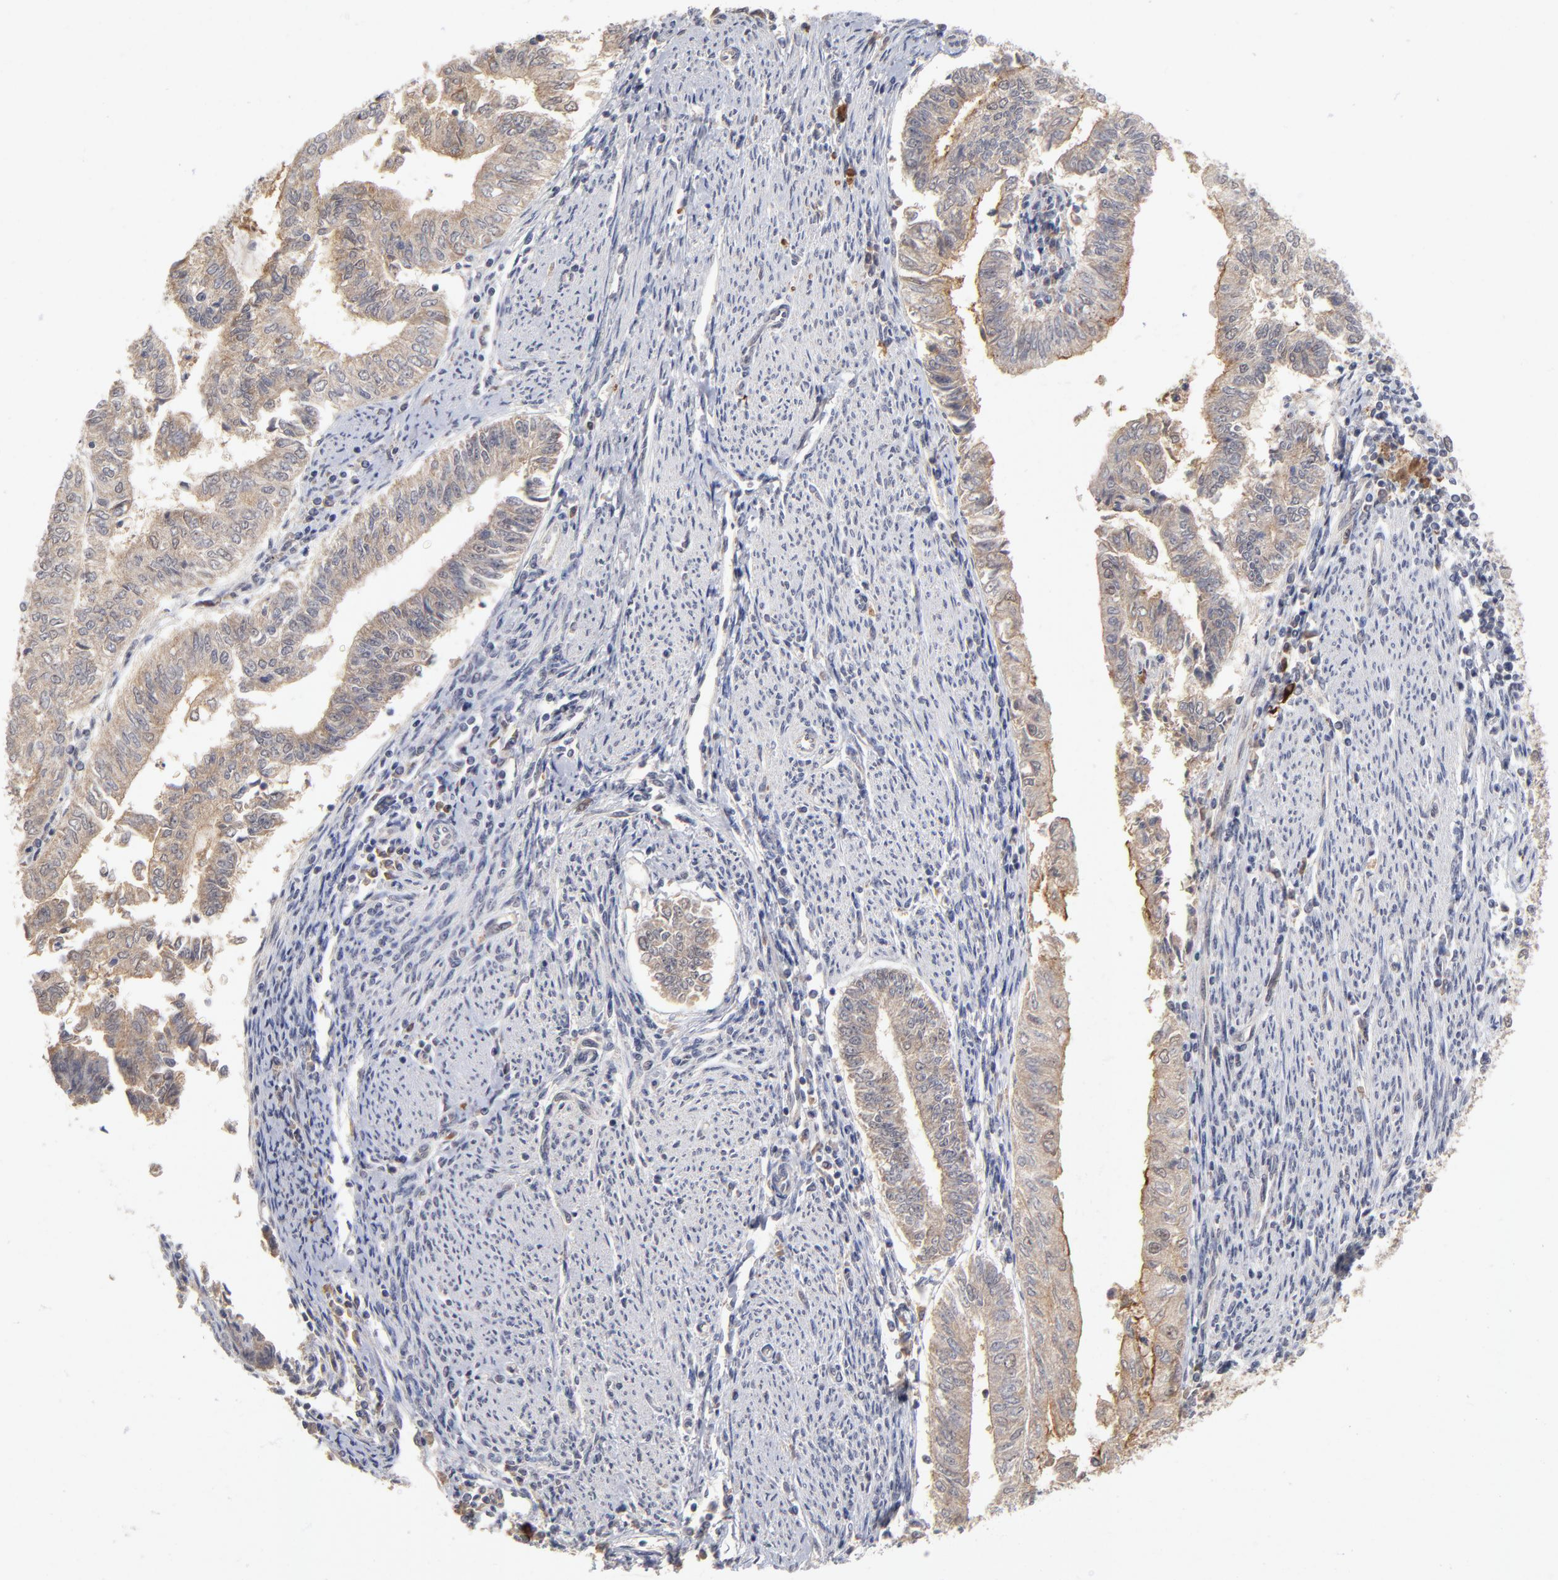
{"staining": {"intensity": "weak", "quantity": ">75%", "location": "cytoplasmic/membranous"}, "tissue": "endometrial cancer", "cell_type": "Tumor cells", "image_type": "cancer", "snomed": [{"axis": "morphology", "description": "Adenocarcinoma, NOS"}, {"axis": "topography", "description": "Endometrium"}], "caption": "Endometrial adenocarcinoma stained for a protein (brown) shows weak cytoplasmic/membranous positive positivity in about >75% of tumor cells.", "gene": "WSB1", "patient": {"sex": "female", "age": 66}}